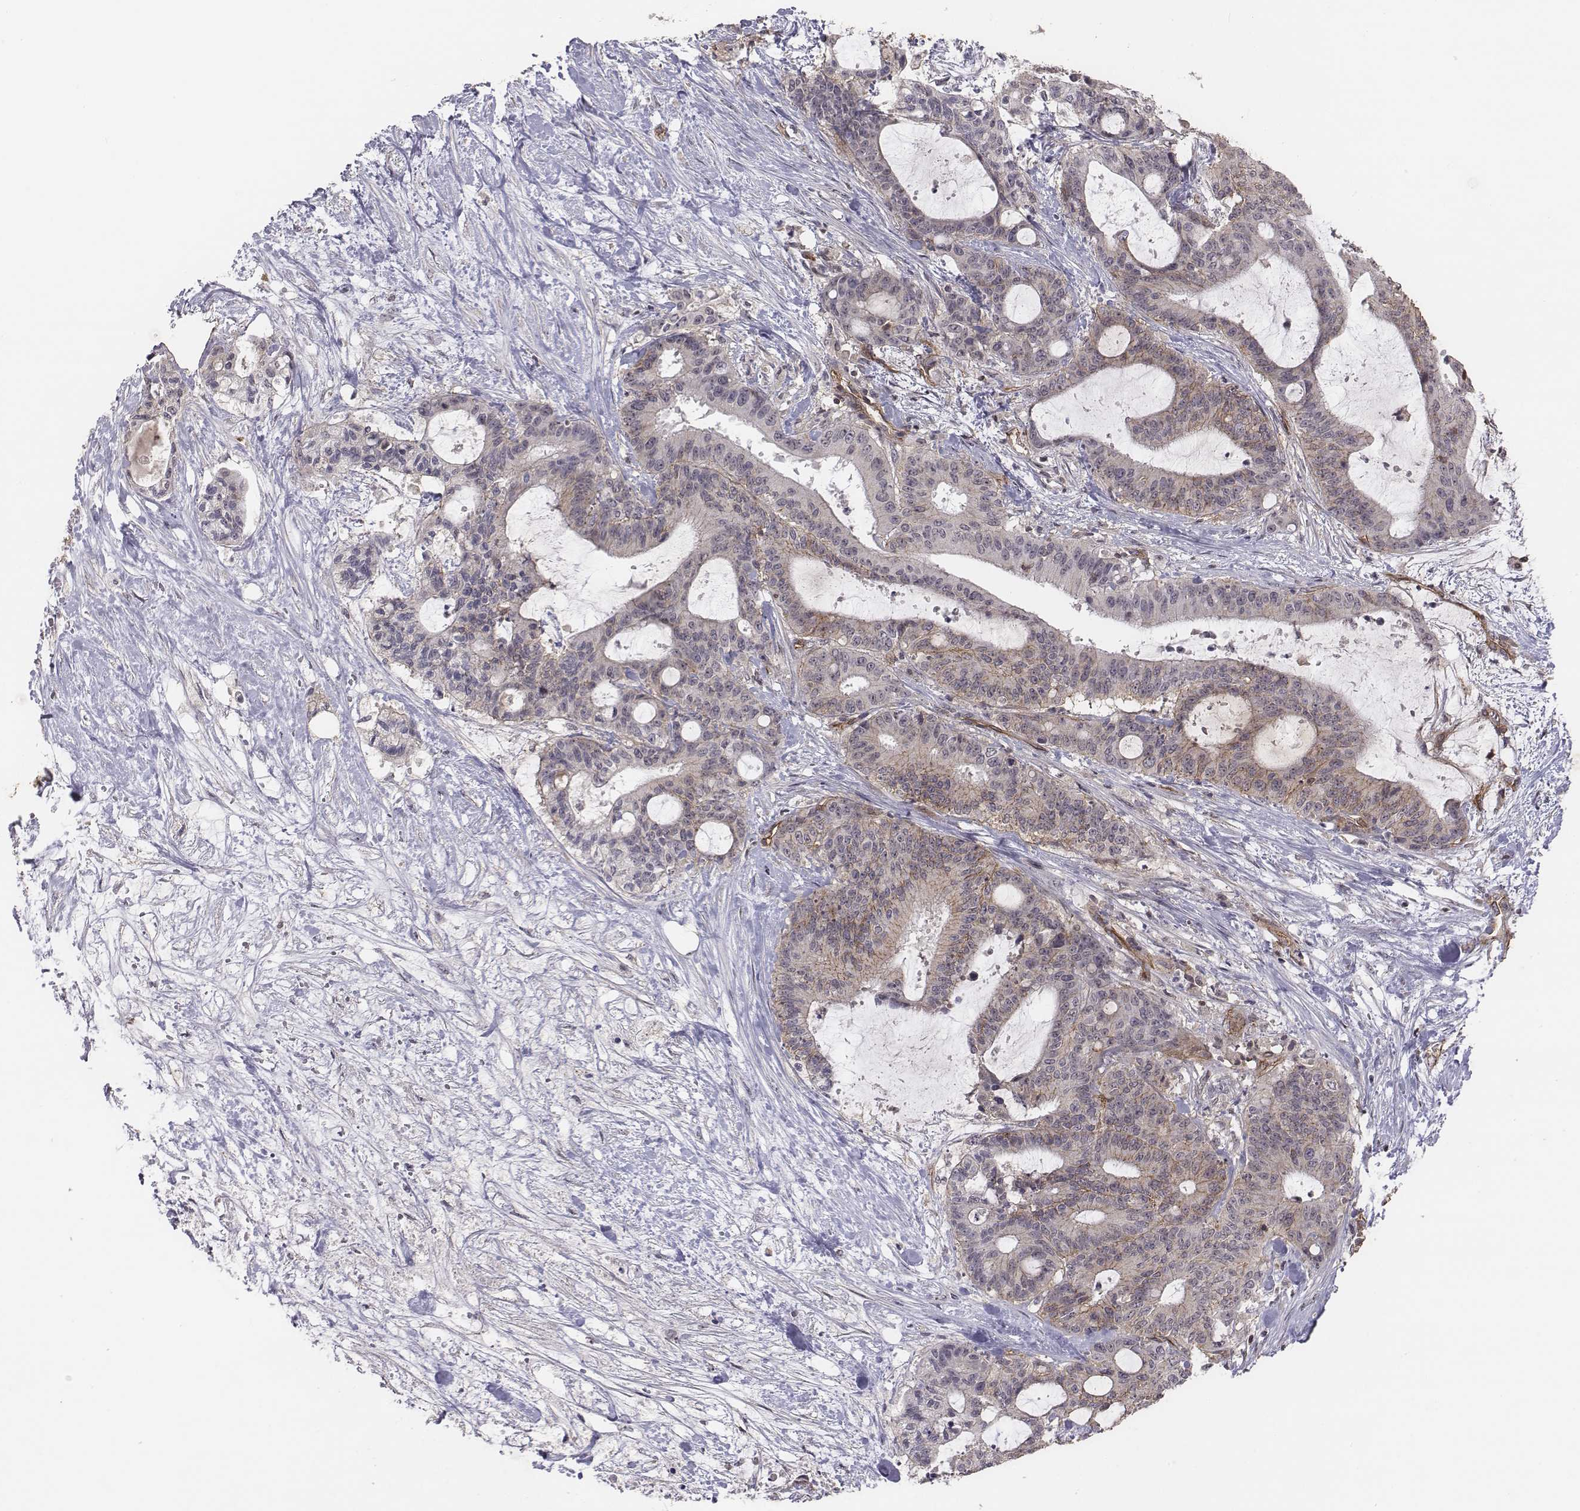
{"staining": {"intensity": "negative", "quantity": "none", "location": "none"}, "tissue": "liver cancer", "cell_type": "Tumor cells", "image_type": "cancer", "snomed": [{"axis": "morphology", "description": "Cholangiocarcinoma"}, {"axis": "topography", "description": "Liver"}], "caption": "Tumor cells are negative for brown protein staining in liver cancer. (IHC, brightfield microscopy, high magnification).", "gene": "PTPRG", "patient": {"sex": "female", "age": 73}}